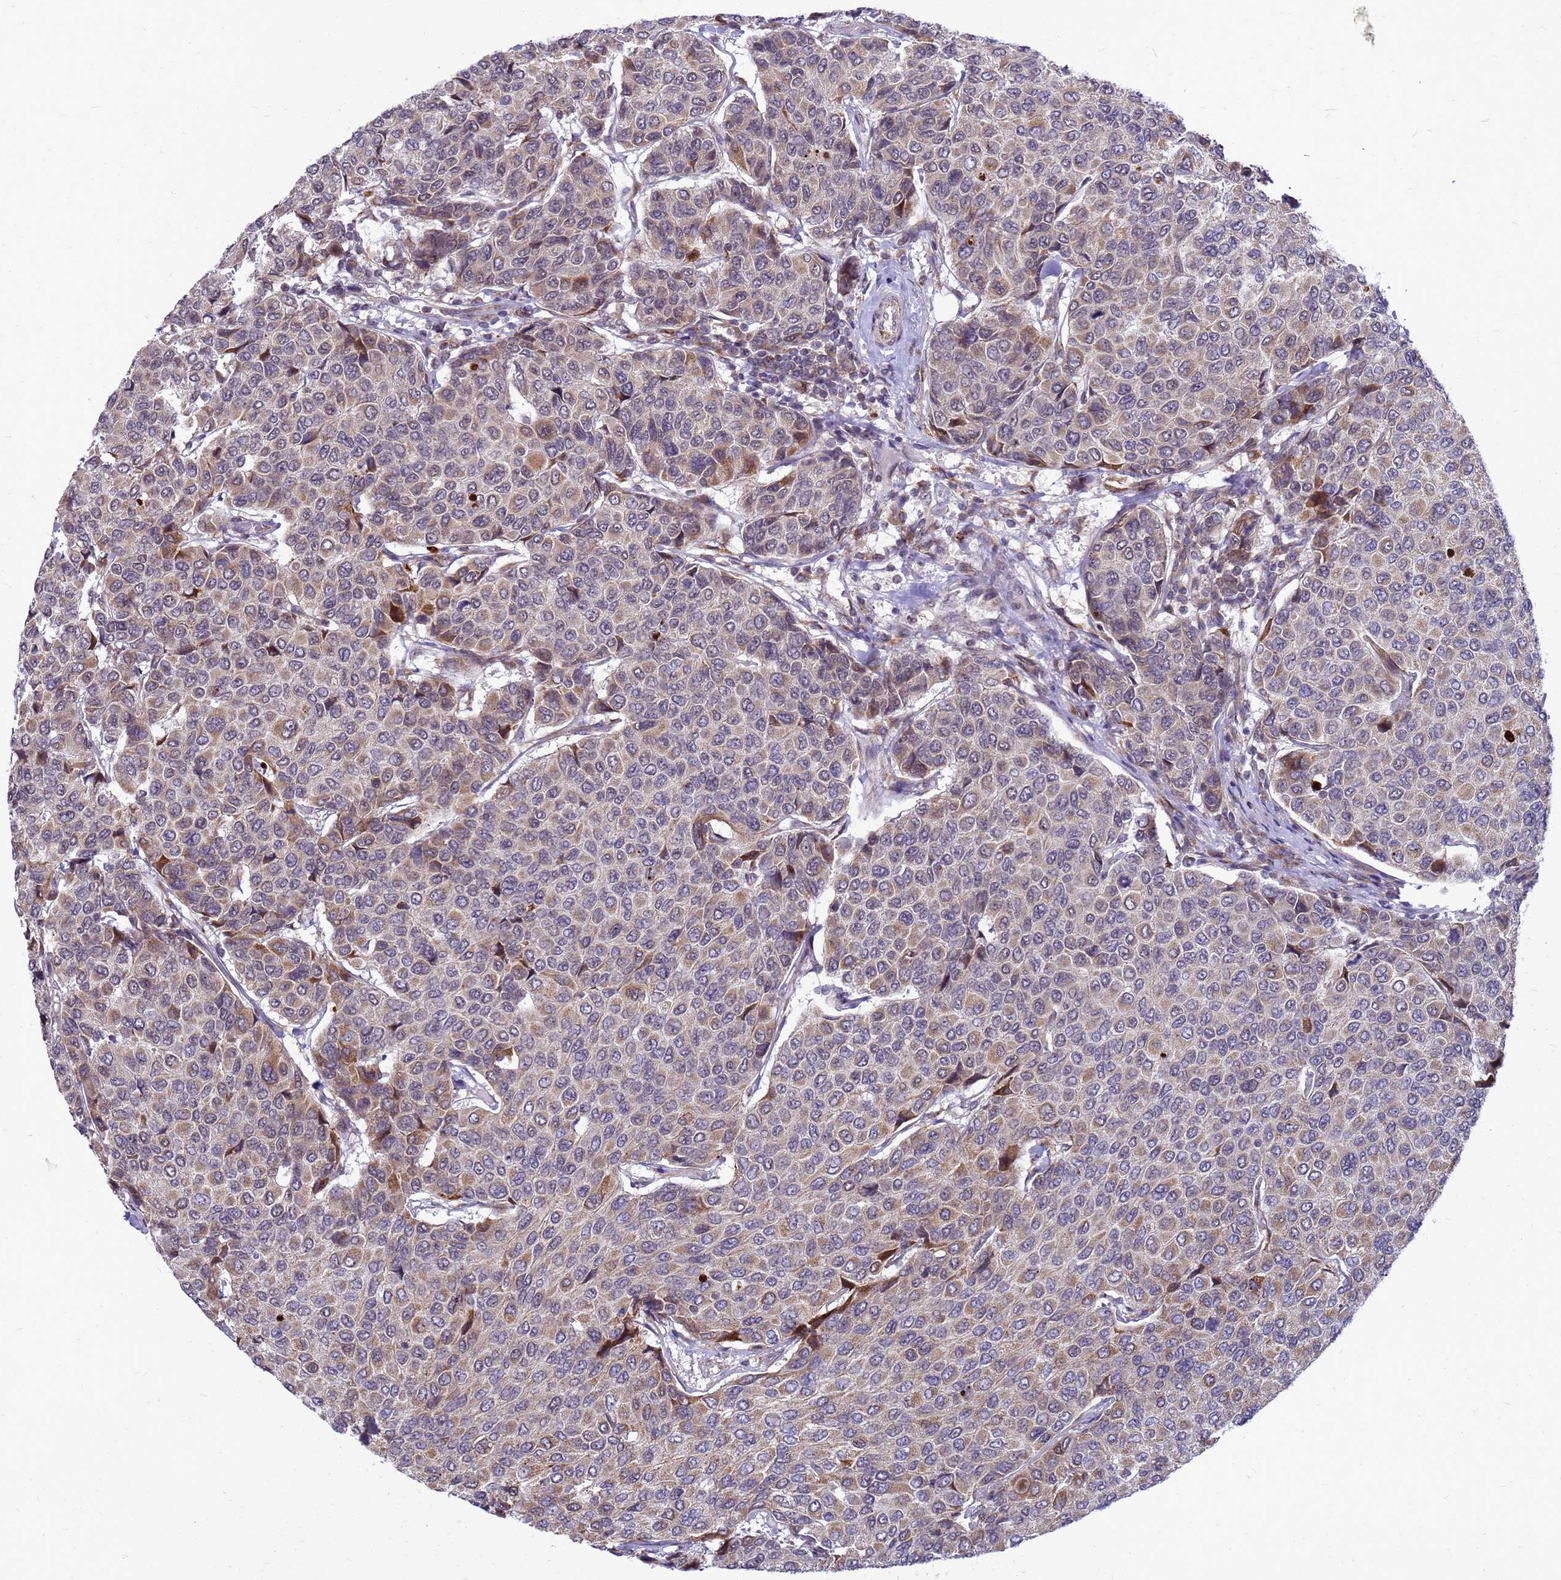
{"staining": {"intensity": "moderate", "quantity": "25%-75%", "location": "cytoplasmic/membranous"}, "tissue": "breast cancer", "cell_type": "Tumor cells", "image_type": "cancer", "snomed": [{"axis": "morphology", "description": "Duct carcinoma"}, {"axis": "topography", "description": "Breast"}], "caption": "Intraductal carcinoma (breast) stained with a brown dye exhibits moderate cytoplasmic/membranous positive positivity in about 25%-75% of tumor cells.", "gene": "C12orf43", "patient": {"sex": "female", "age": 55}}